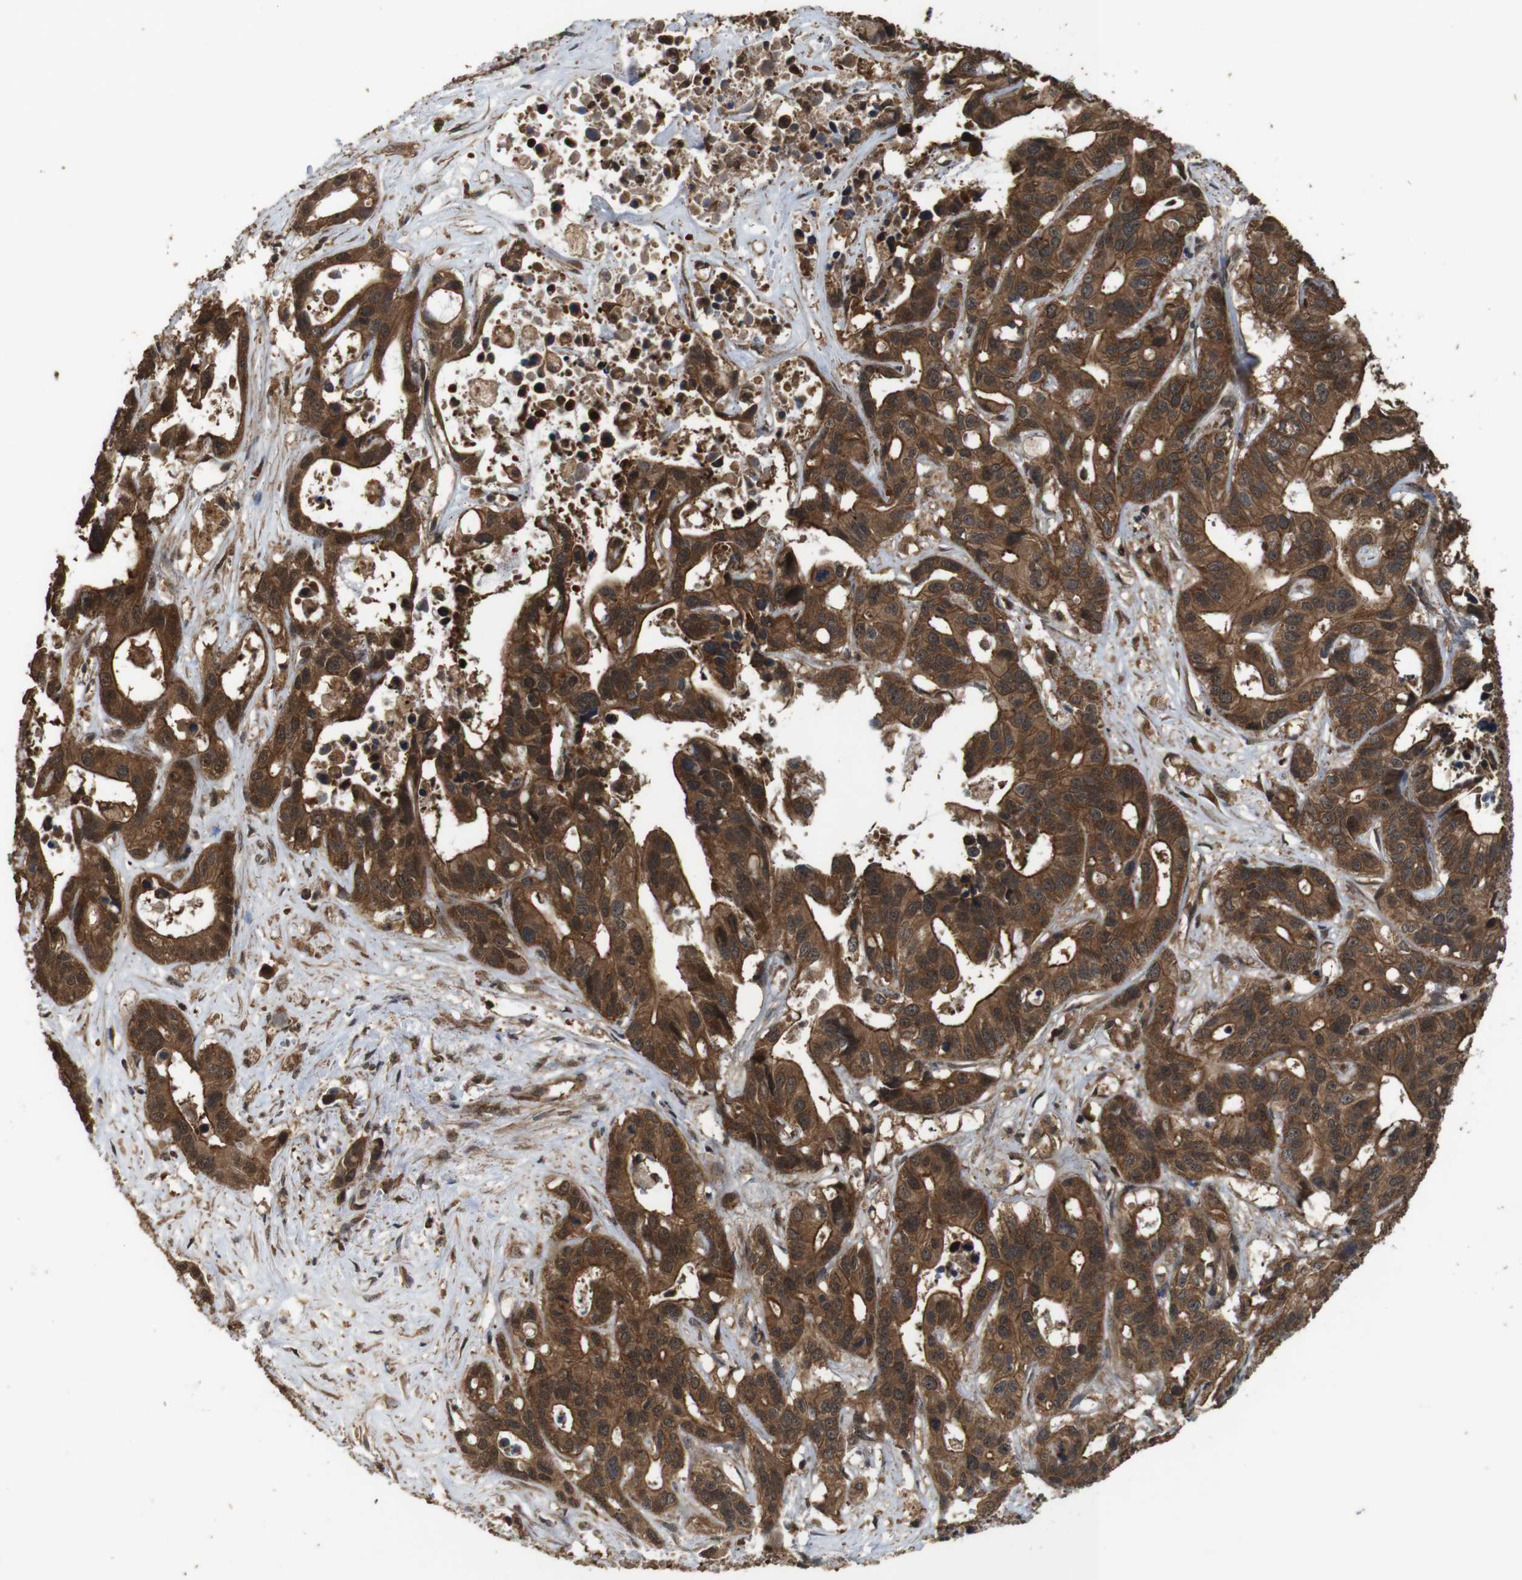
{"staining": {"intensity": "strong", "quantity": ">75%", "location": "cytoplasmic/membranous"}, "tissue": "liver cancer", "cell_type": "Tumor cells", "image_type": "cancer", "snomed": [{"axis": "morphology", "description": "Cholangiocarcinoma"}, {"axis": "topography", "description": "Liver"}], "caption": "Immunohistochemical staining of liver cholangiocarcinoma demonstrates strong cytoplasmic/membranous protein positivity in approximately >75% of tumor cells.", "gene": "BAG4", "patient": {"sex": "female", "age": 65}}